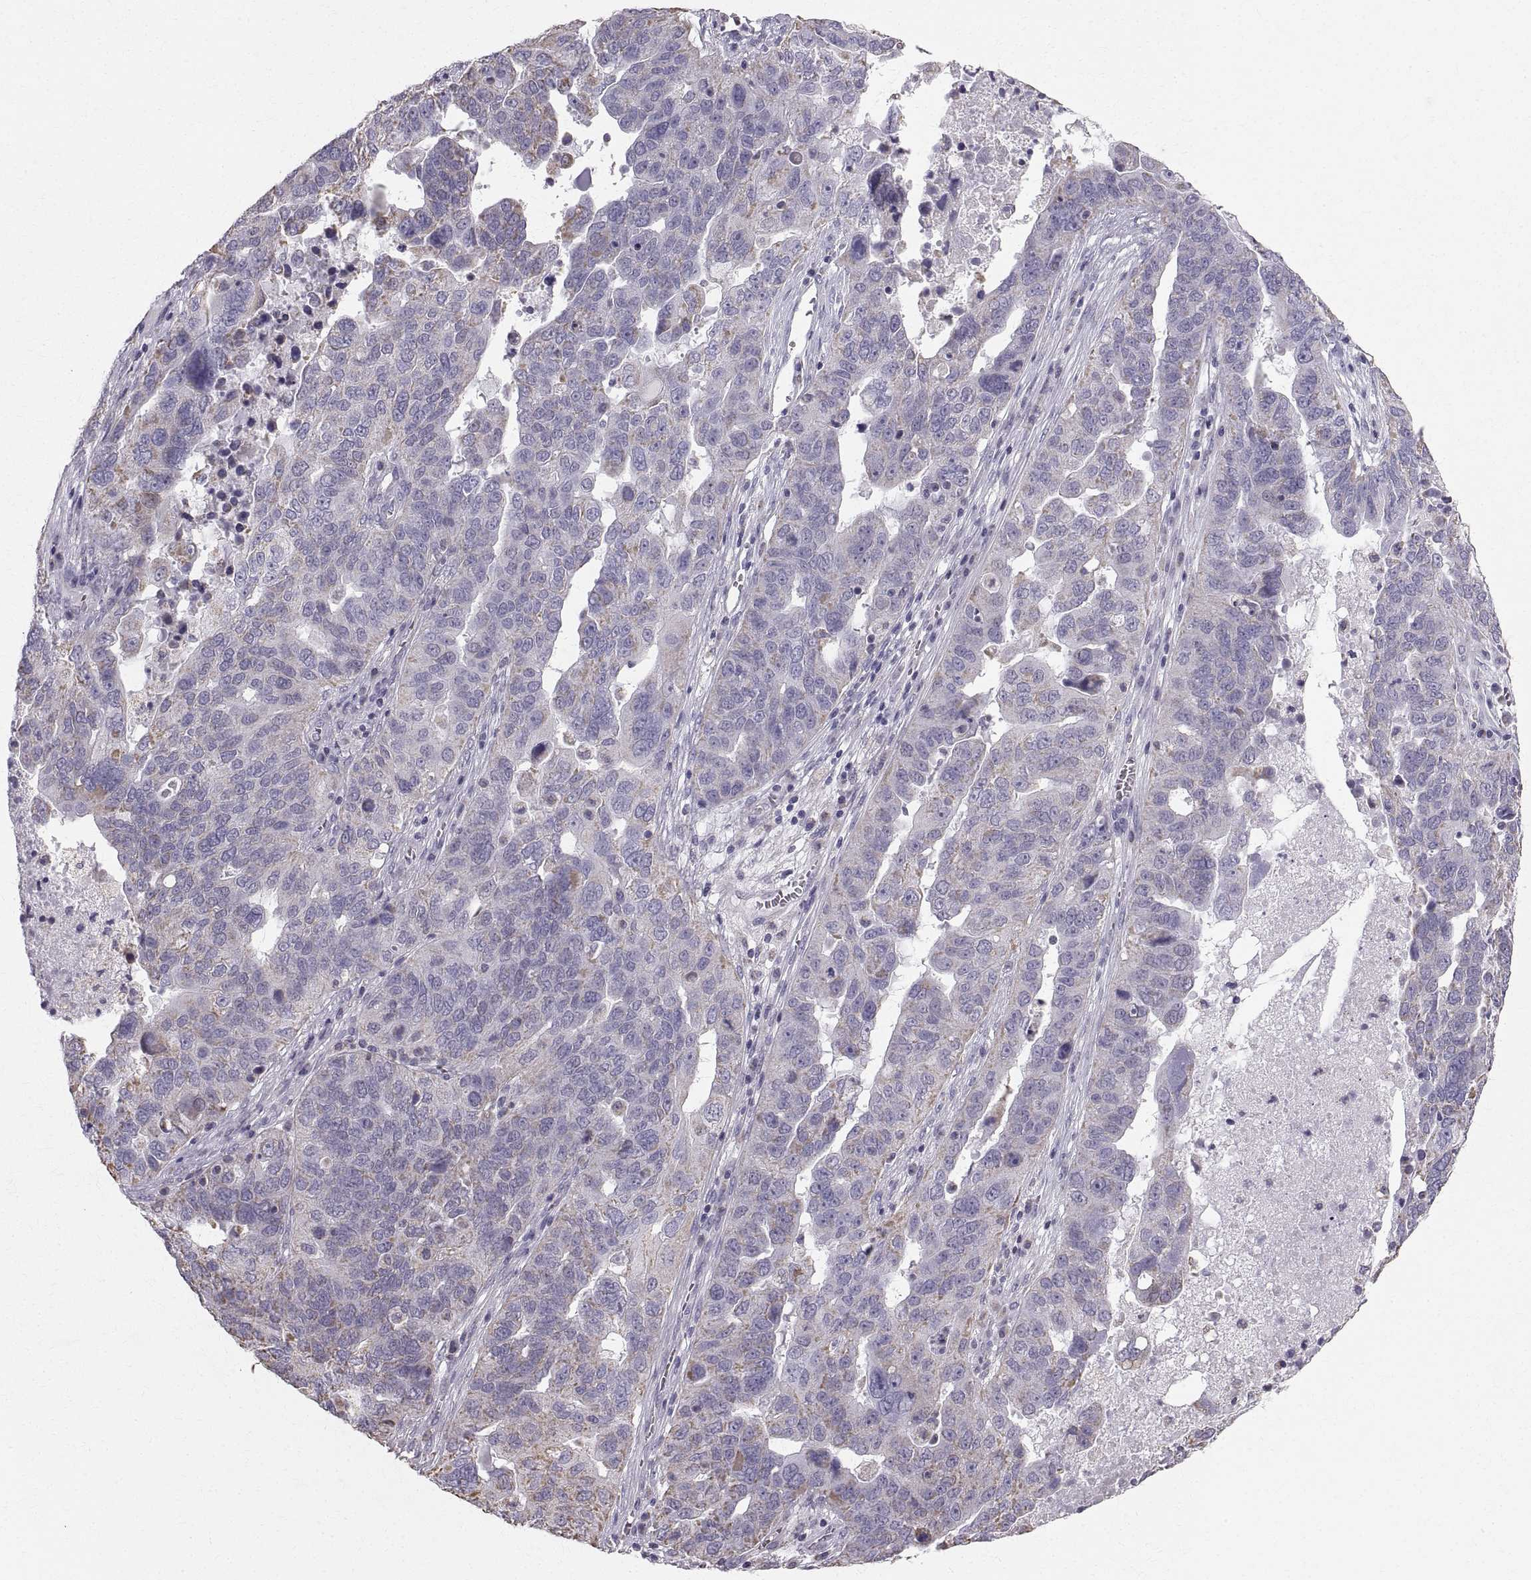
{"staining": {"intensity": "weak", "quantity": "<25%", "location": "cytoplasmic/membranous"}, "tissue": "ovarian cancer", "cell_type": "Tumor cells", "image_type": "cancer", "snomed": [{"axis": "morphology", "description": "Carcinoma, endometroid"}, {"axis": "topography", "description": "Soft tissue"}, {"axis": "topography", "description": "Ovary"}], "caption": "Tumor cells are negative for protein expression in human ovarian cancer (endometroid carcinoma).", "gene": "STMND1", "patient": {"sex": "female", "age": 52}}